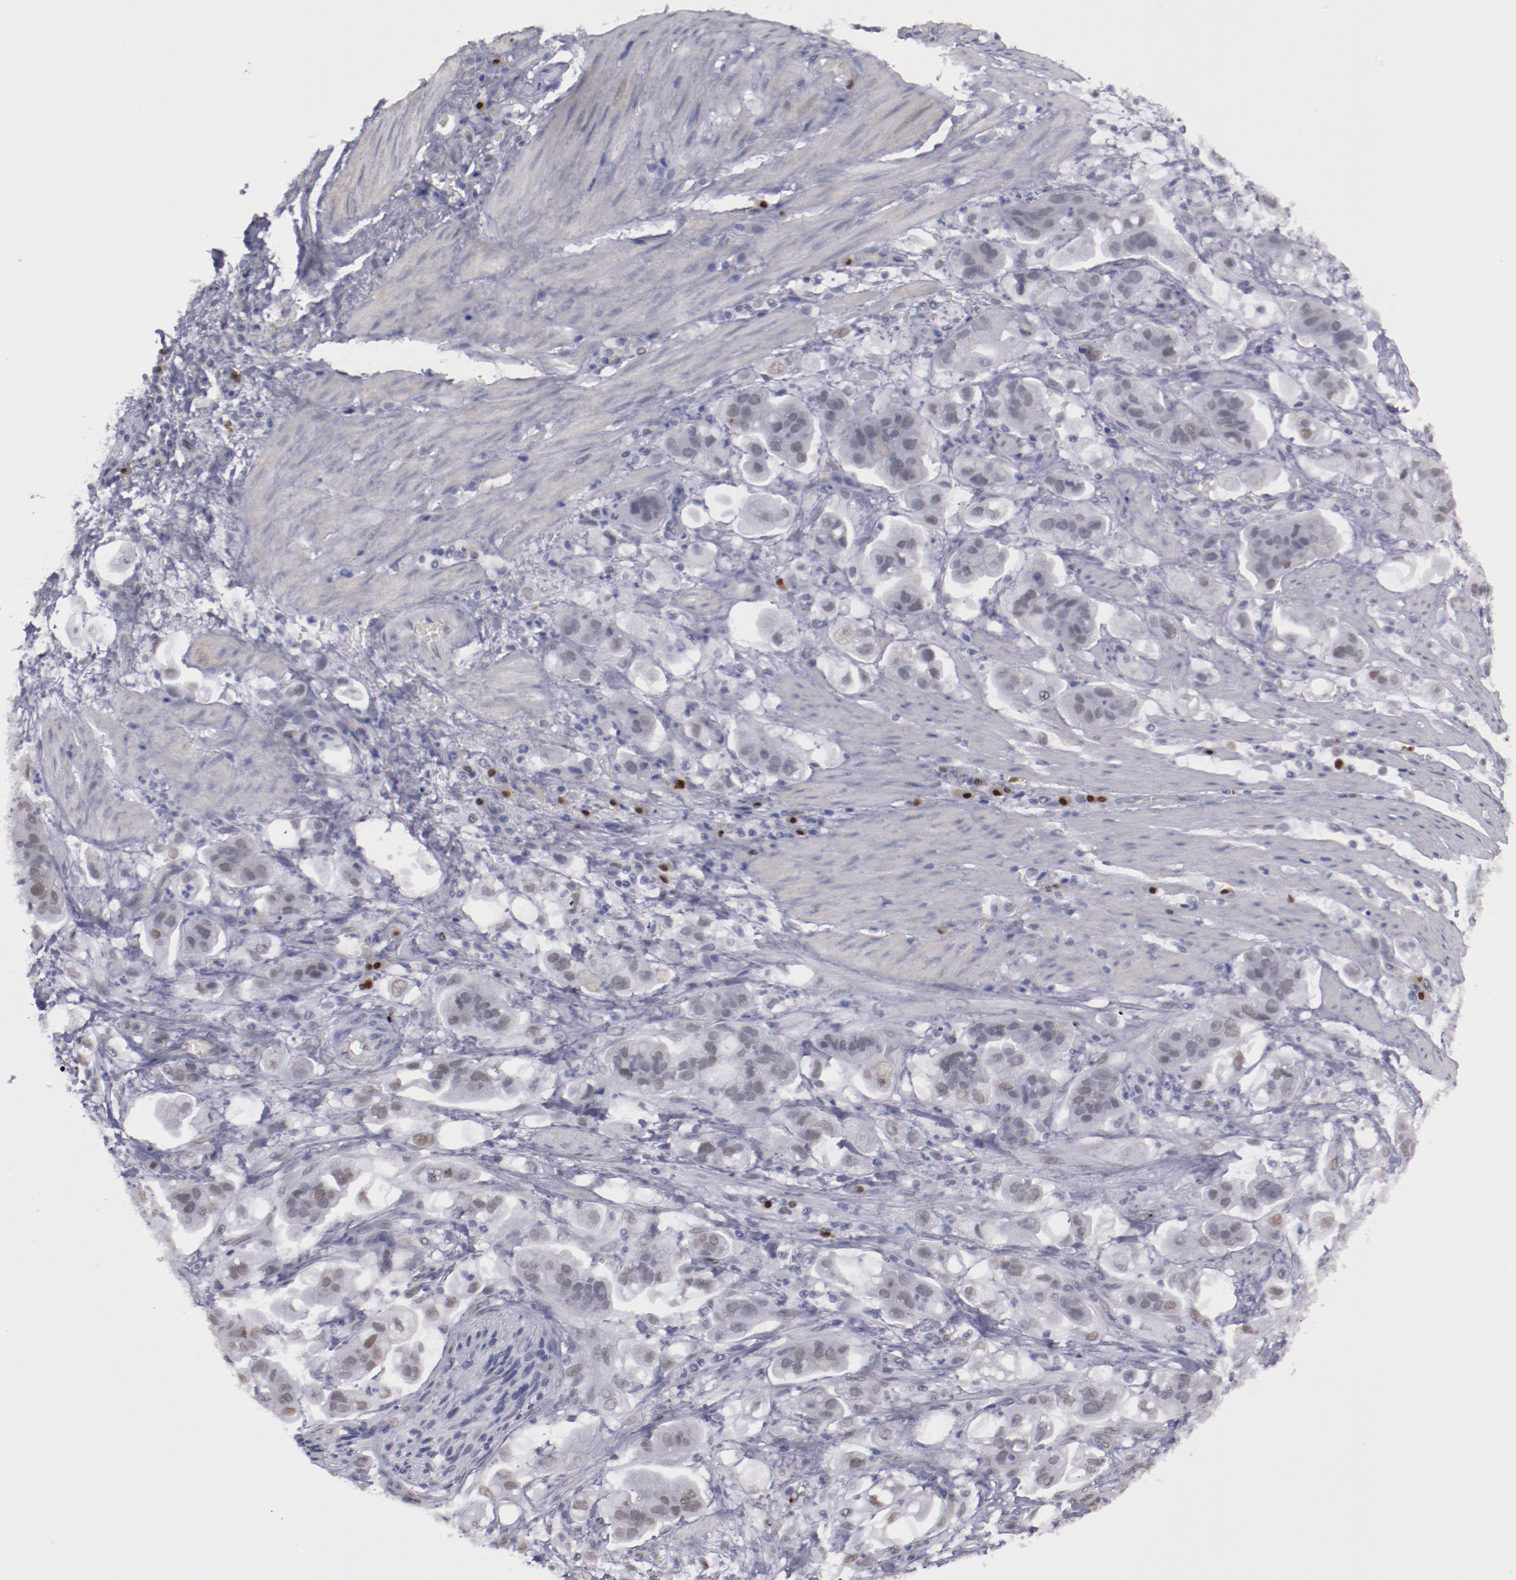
{"staining": {"intensity": "weak", "quantity": "25%-75%", "location": "nuclear"}, "tissue": "stomach cancer", "cell_type": "Tumor cells", "image_type": "cancer", "snomed": [{"axis": "morphology", "description": "Adenocarcinoma, NOS"}, {"axis": "topography", "description": "Stomach"}], "caption": "Tumor cells demonstrate low levels of weak nuclear staining in about 25%-75% of cells in human stomach adenocarcinoma.", "gene": "IRF4", "patient": {"sex": "male", "age": 62}}